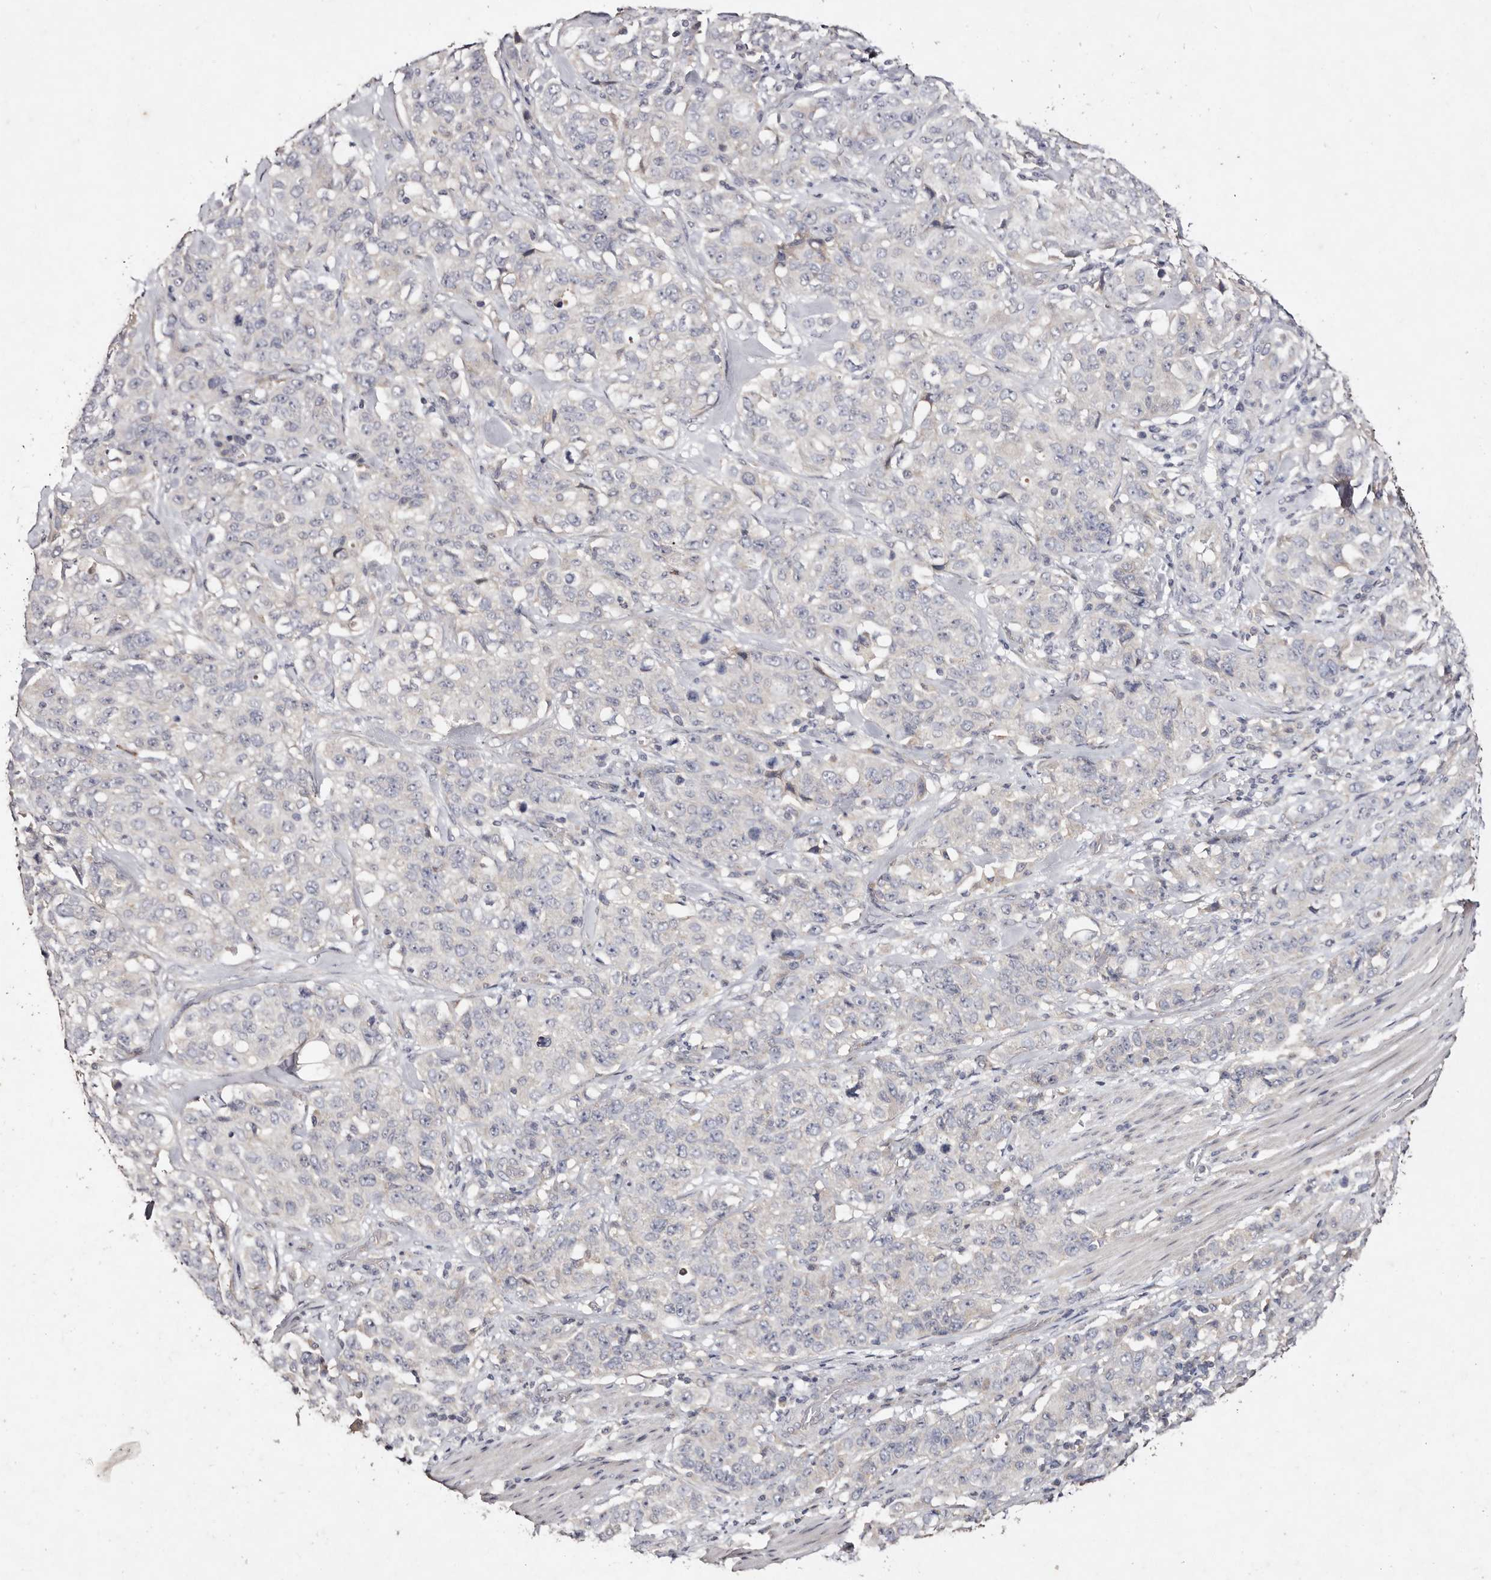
{"staining": {"intensity": "negative", "quantity": "none", "location": "none"}, "tissue": "stomach cancer", "cell_type": "Tumor cells", "image_type": "cancer", "snomed": [{"axis": "morphology", "description": "Adenocarcinoma, NOS"}, {"axis": "topography", "description": "Stomach"}], "caption": "A photomicrograph of adenocarcinoma (stomach) stained for a protein reveals no brown staining in tumor cells. The staining was performed using DAB (3,3'-diaminobenzidine) to visualize the protein expression in brown, while the nuclei were stained in blue with hematoxylin (Magnification: 20x).", "gene": "TSC2", "patient": {"sex": "male", "age": 48}}